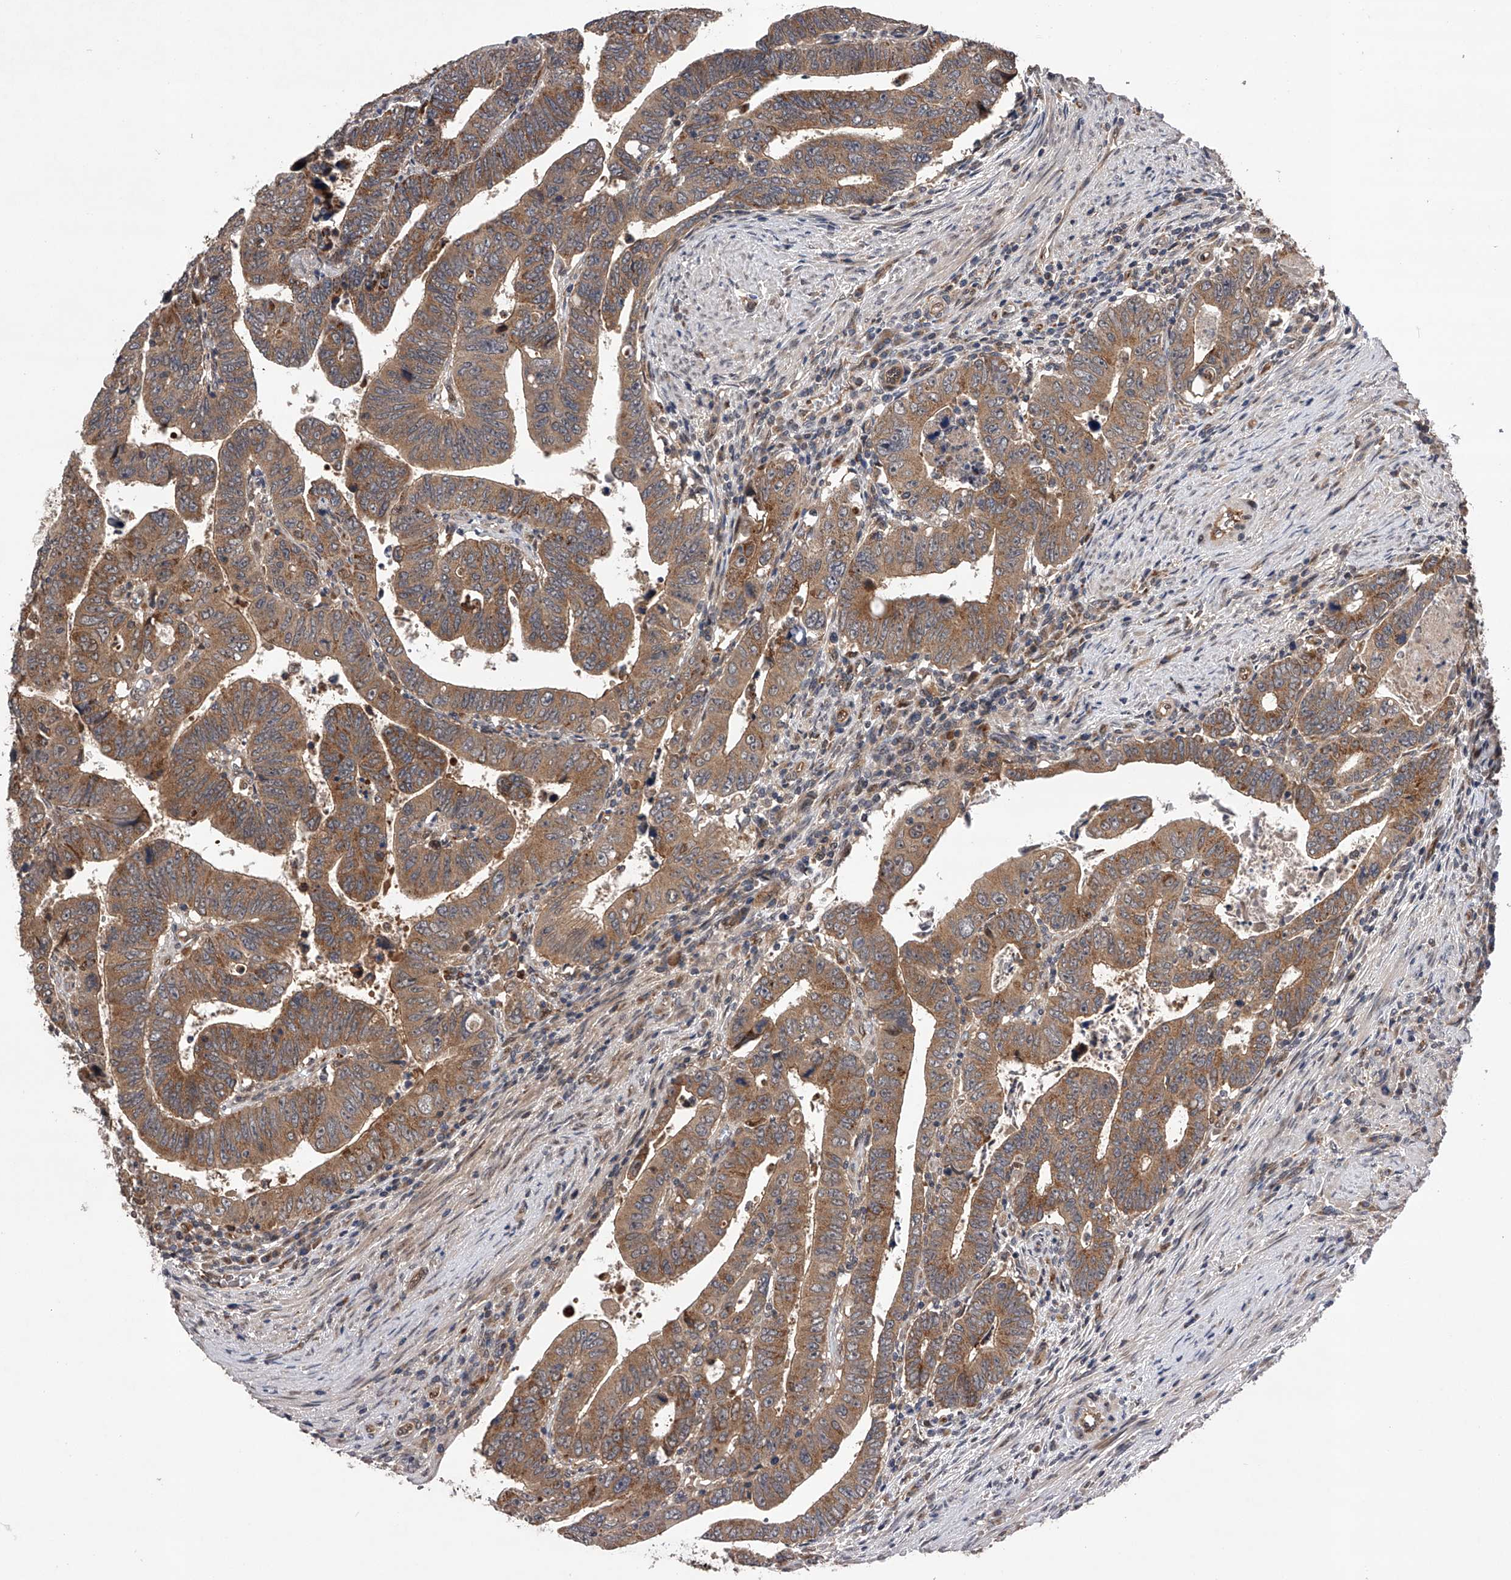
{"staining": {"intensity": "moderate", "quantity": ">75%", "location": "cytoplasmic/membranous"}, "tissue": "colorectal cancer", "cell_type": "Tumor cells", "image_type": "cancer", "snomed": [{"axis": "morphology", "description": "Normal tissue, NOS"}, {"axis": "morphology", "description": "Adenocarcinoma, NOS"}, {"axis": "topography", "description": "Rectum"}], "caption": "Adenocarcinoma (colorectal) was stained to show a protein in brown. There is medium levels of moderate cytoplasmic/membranous positivity in approximately >75% of tumor cells. (DAB (3,3'-diaminobenzidine) = brown stain, brightfield microscopy at high magnification).", "gene": "MAP3K11", "patient": {"sex": "female", "age": 65}}